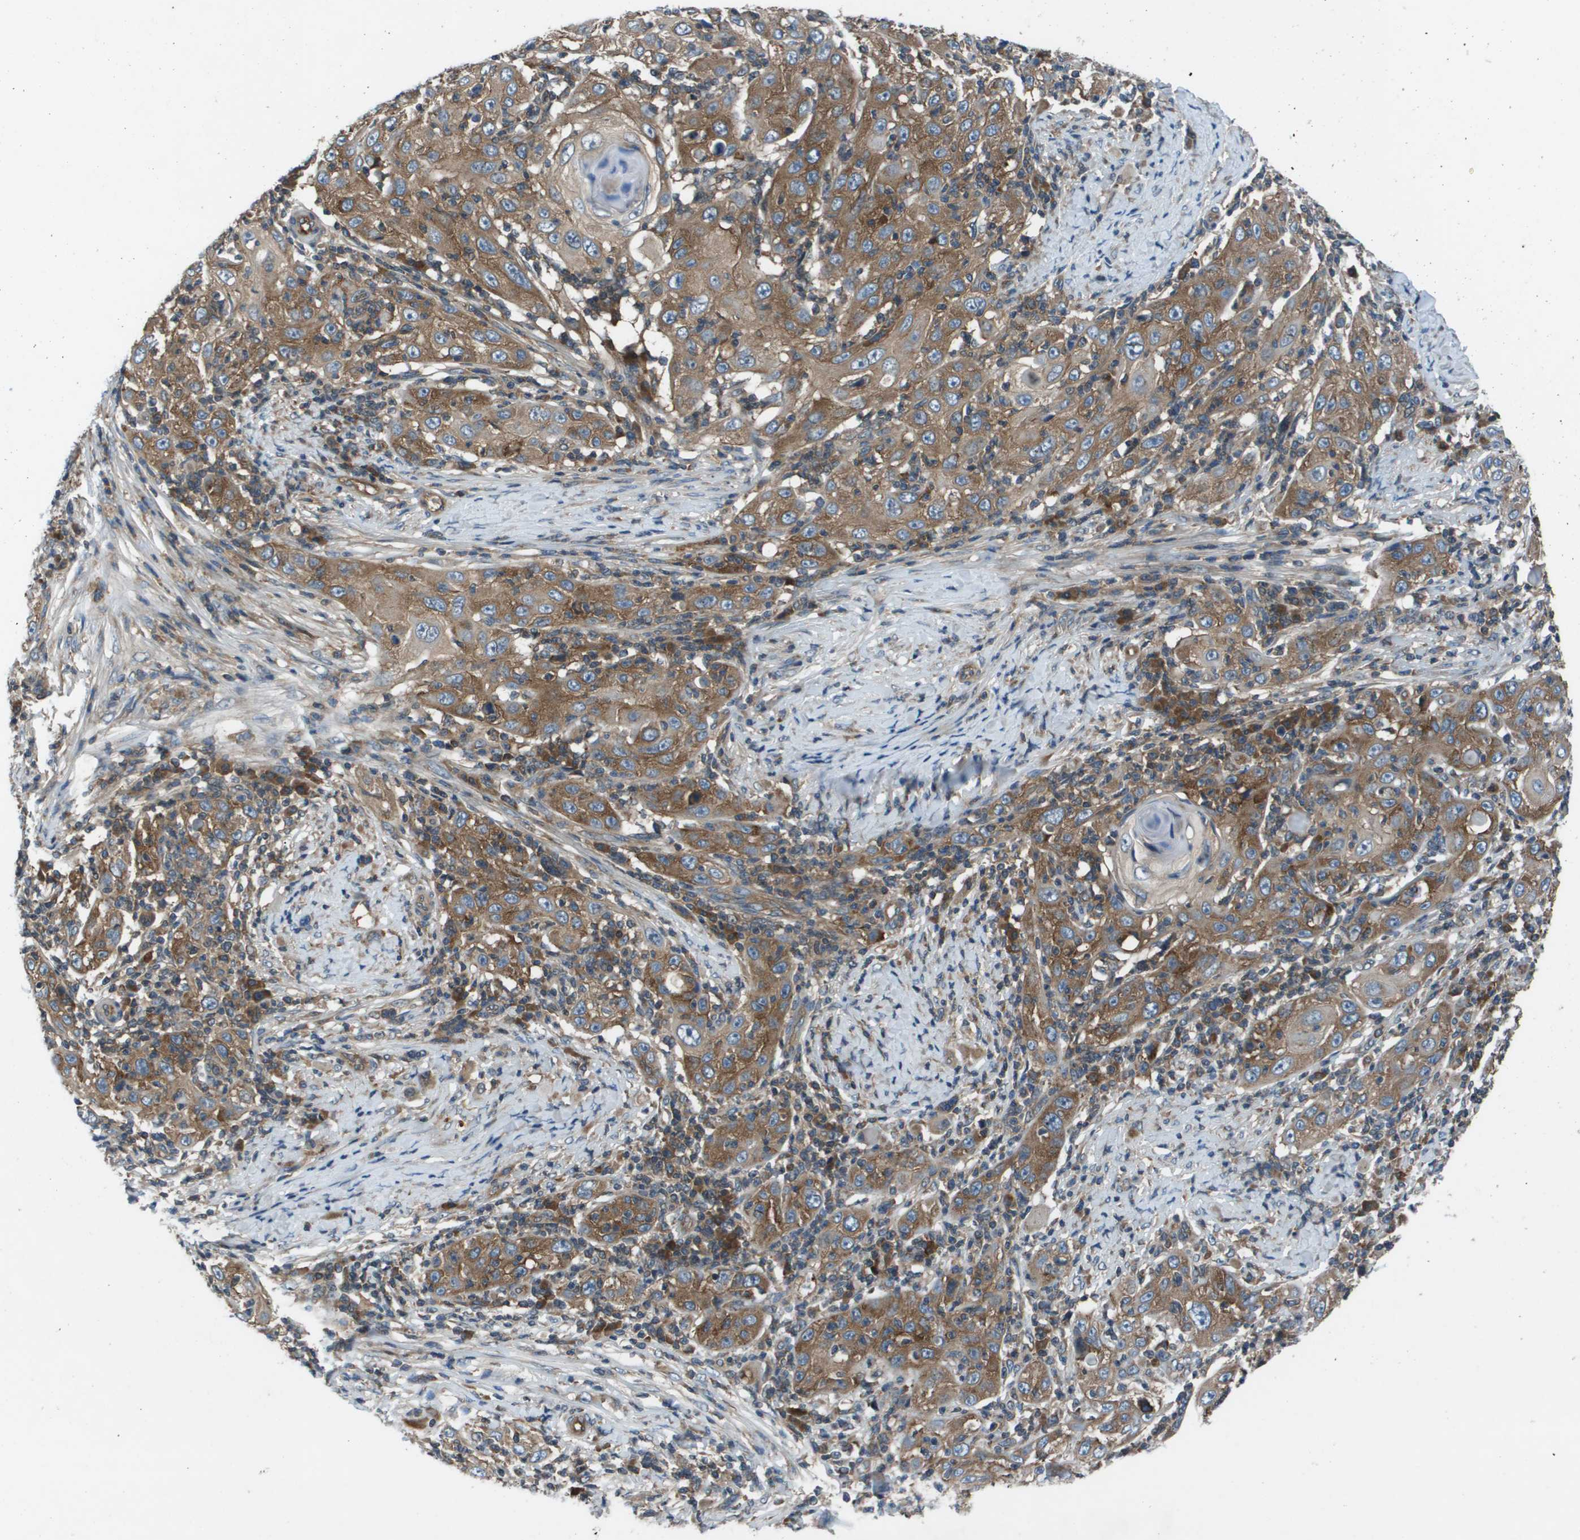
{"staining": {"intensity": "moderate", "quantity": ">75%", "location": "cytoplasmic/membranous"}, "tissue": "skin cancer", "cell_type": "Tumor cells", "image_type": "cancer", "snomed": [{"axis": "morphology", "description": "Squamous cell carcinoma, NOS"}, {"axis": "topography", "description": "Skin"}], "caption": "Skin squamous cell carcinoma was stained to show a protein in brown. There is medium levels of moderate cytoplasmic/membranous expression in approximately >75% of tumor cells.", "gene": "EIF3B", "patient": {"sex": "female", "age": 88}}